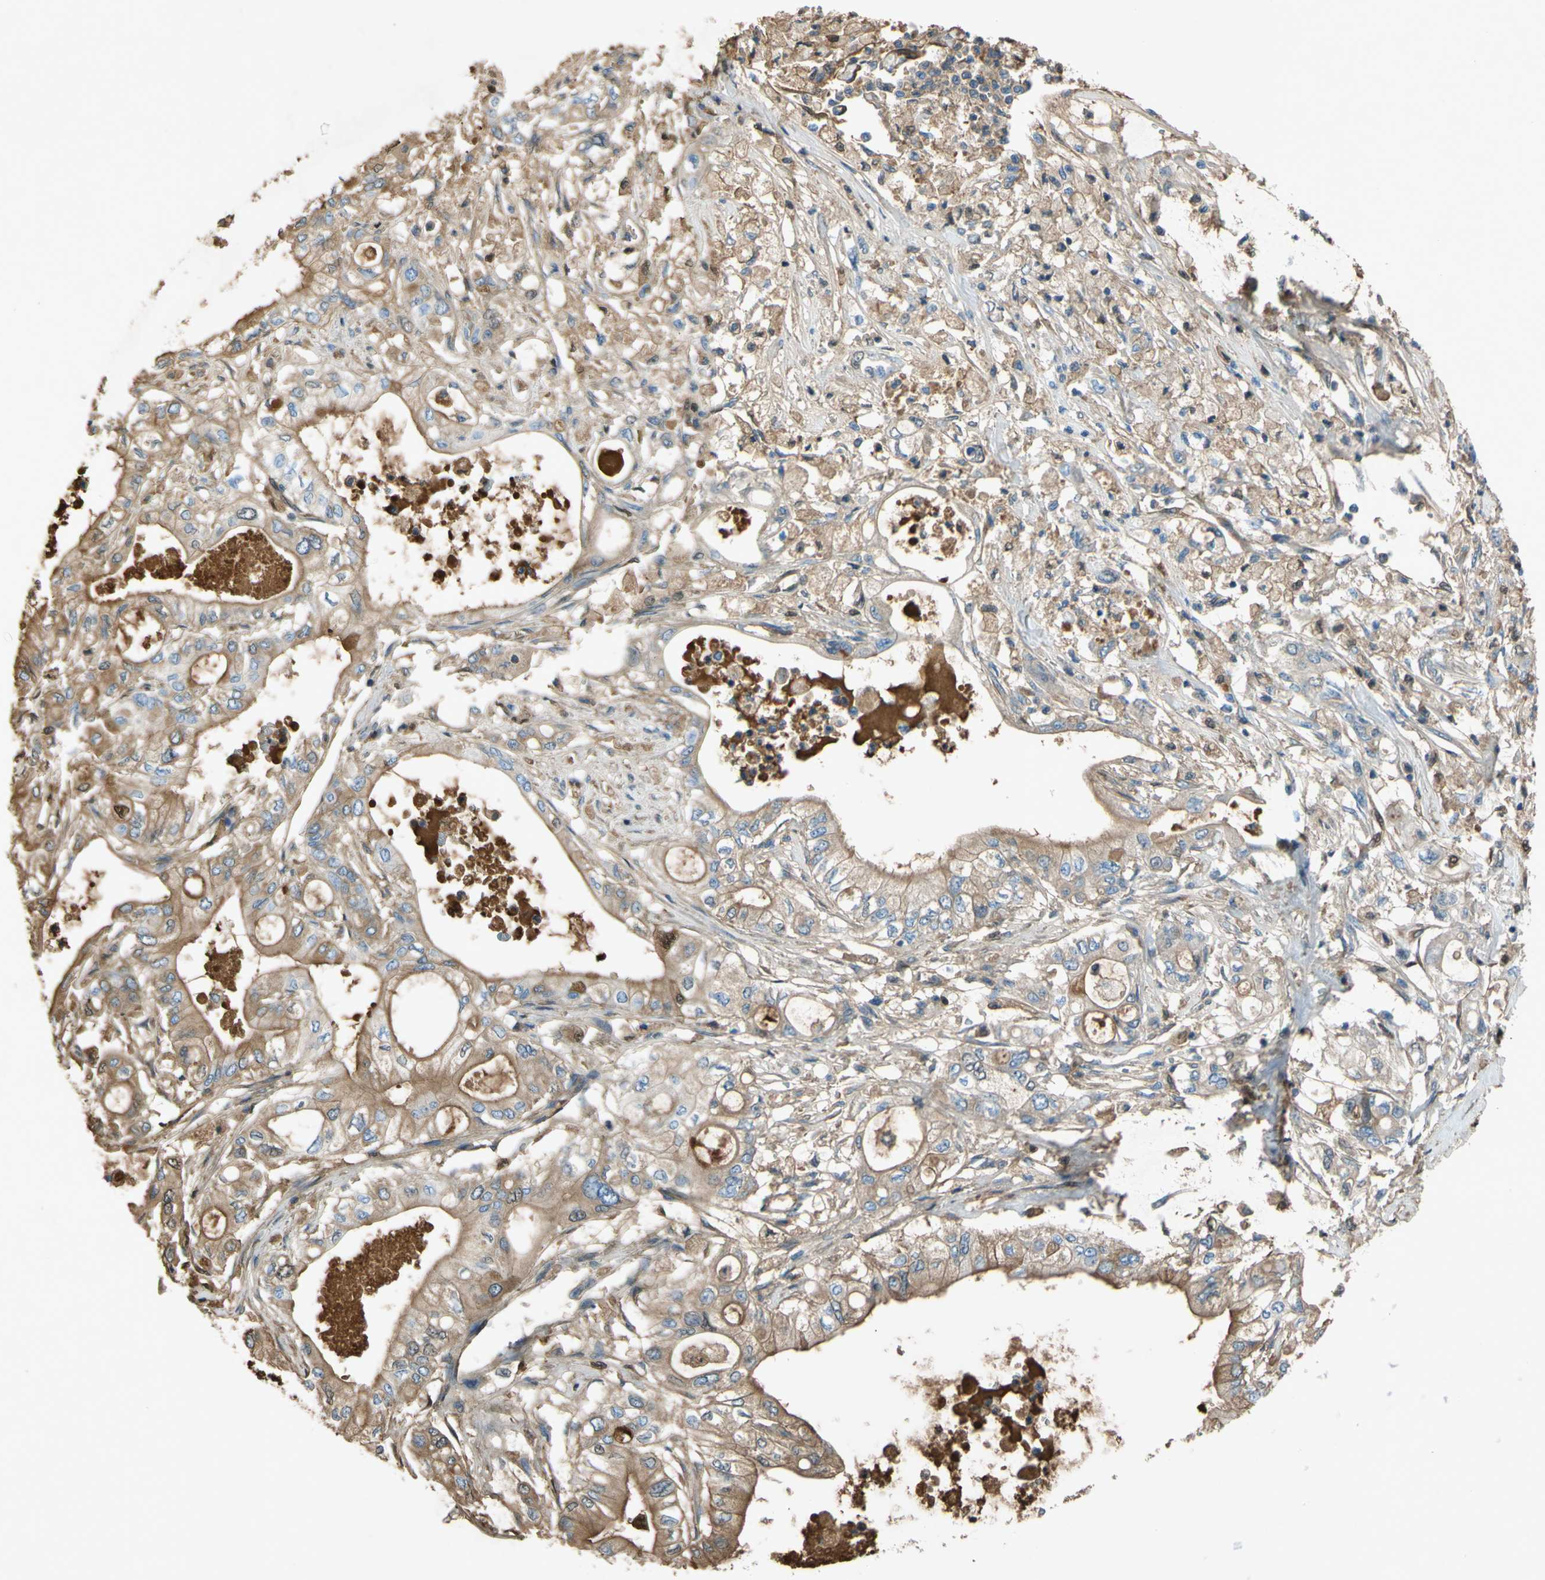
{"staining": {"intensity": "moderate", "quantity": ">75%", "location": "cytoplasmic/membranous"}, "tissue": "pancreatic cancer", "cell_type": "Tumor cells", "image_type": "cancer", "snomed": [{"axis": "morphology", "description": "Adenocarcinoma, NOS"}, {"axis": "topography", "description": "Pancreas"}], "caption": "Human pancreatic cancer (adenocarcinoma) stained with a brown dye demonstrates moderate cytoplasmic/membranous positive positivity in about >75% of tumor cells.", "gene": "TIMP2", "patient": {"sex": "male", "age": 79}}